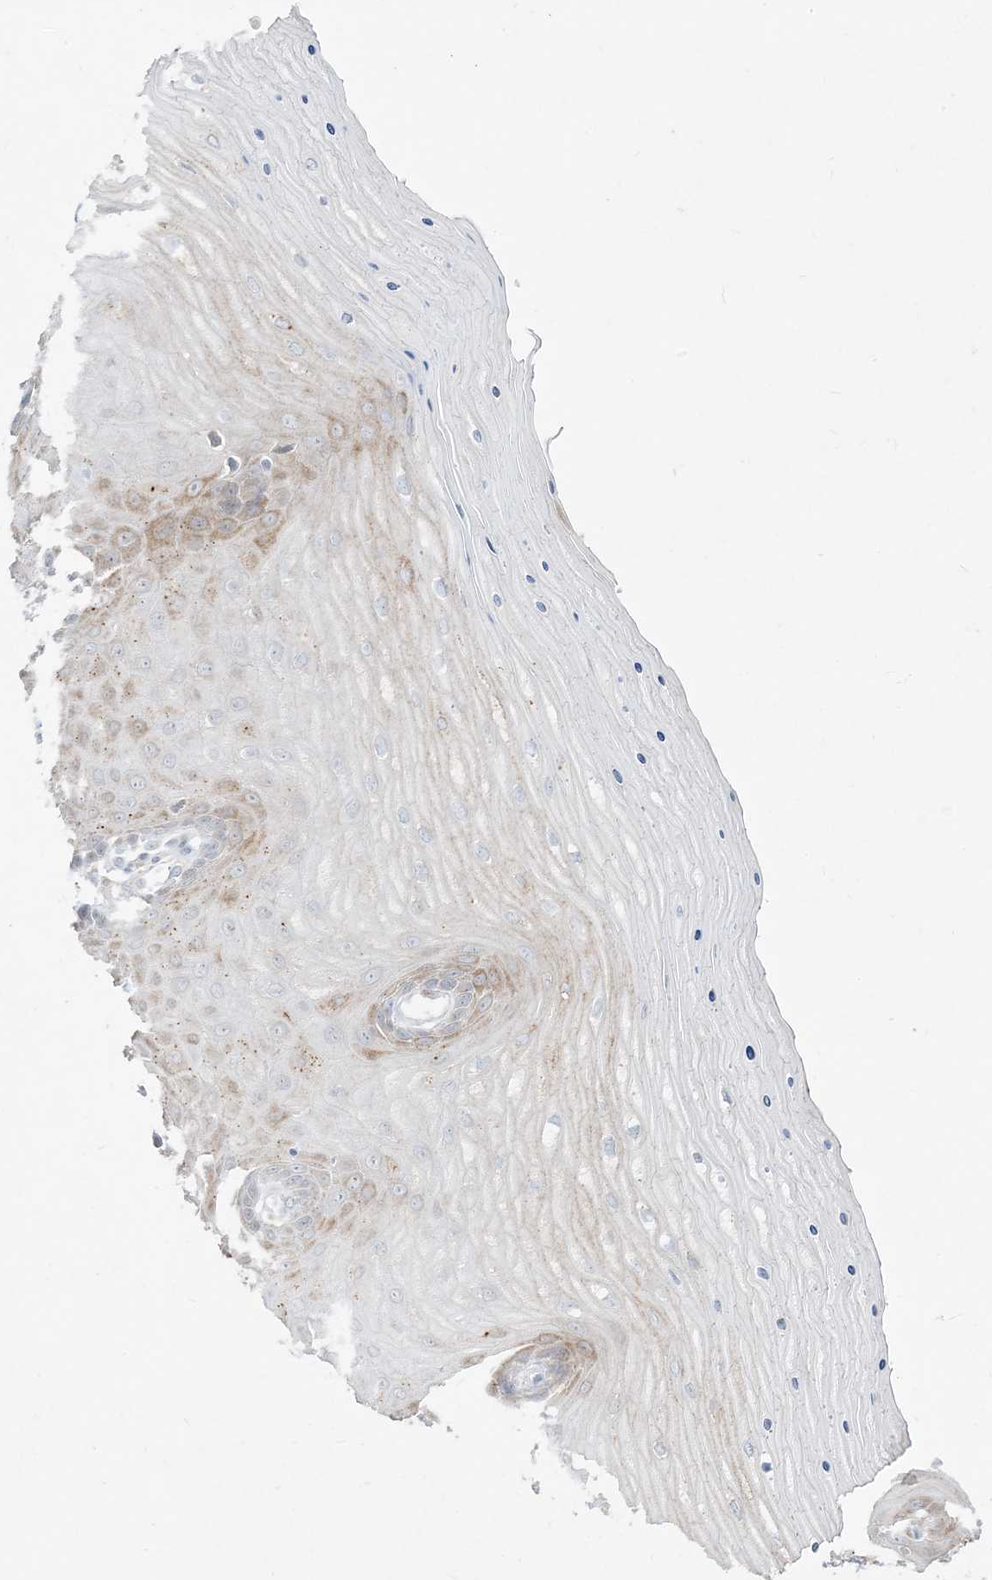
{"staining": {"intensity": "weak", "quantity": "<25%", "location": "cytoplasmic/membranous"}, "tissue": "cervix", "cell_type": "Glandular cells", "image_type": "normal", "snomed": [{"axis": "morphology", "description": "Normal tissue, NOS"}, {"axis": "topography", "description": "Cervix"}], "caption": "A high-resolution photomicrograph shows IHC staining of benign cervix, which reveals no significant staining in glandular cells.", "gene": "LOXL3", "patient": {"sex": "female", "age": 55}}